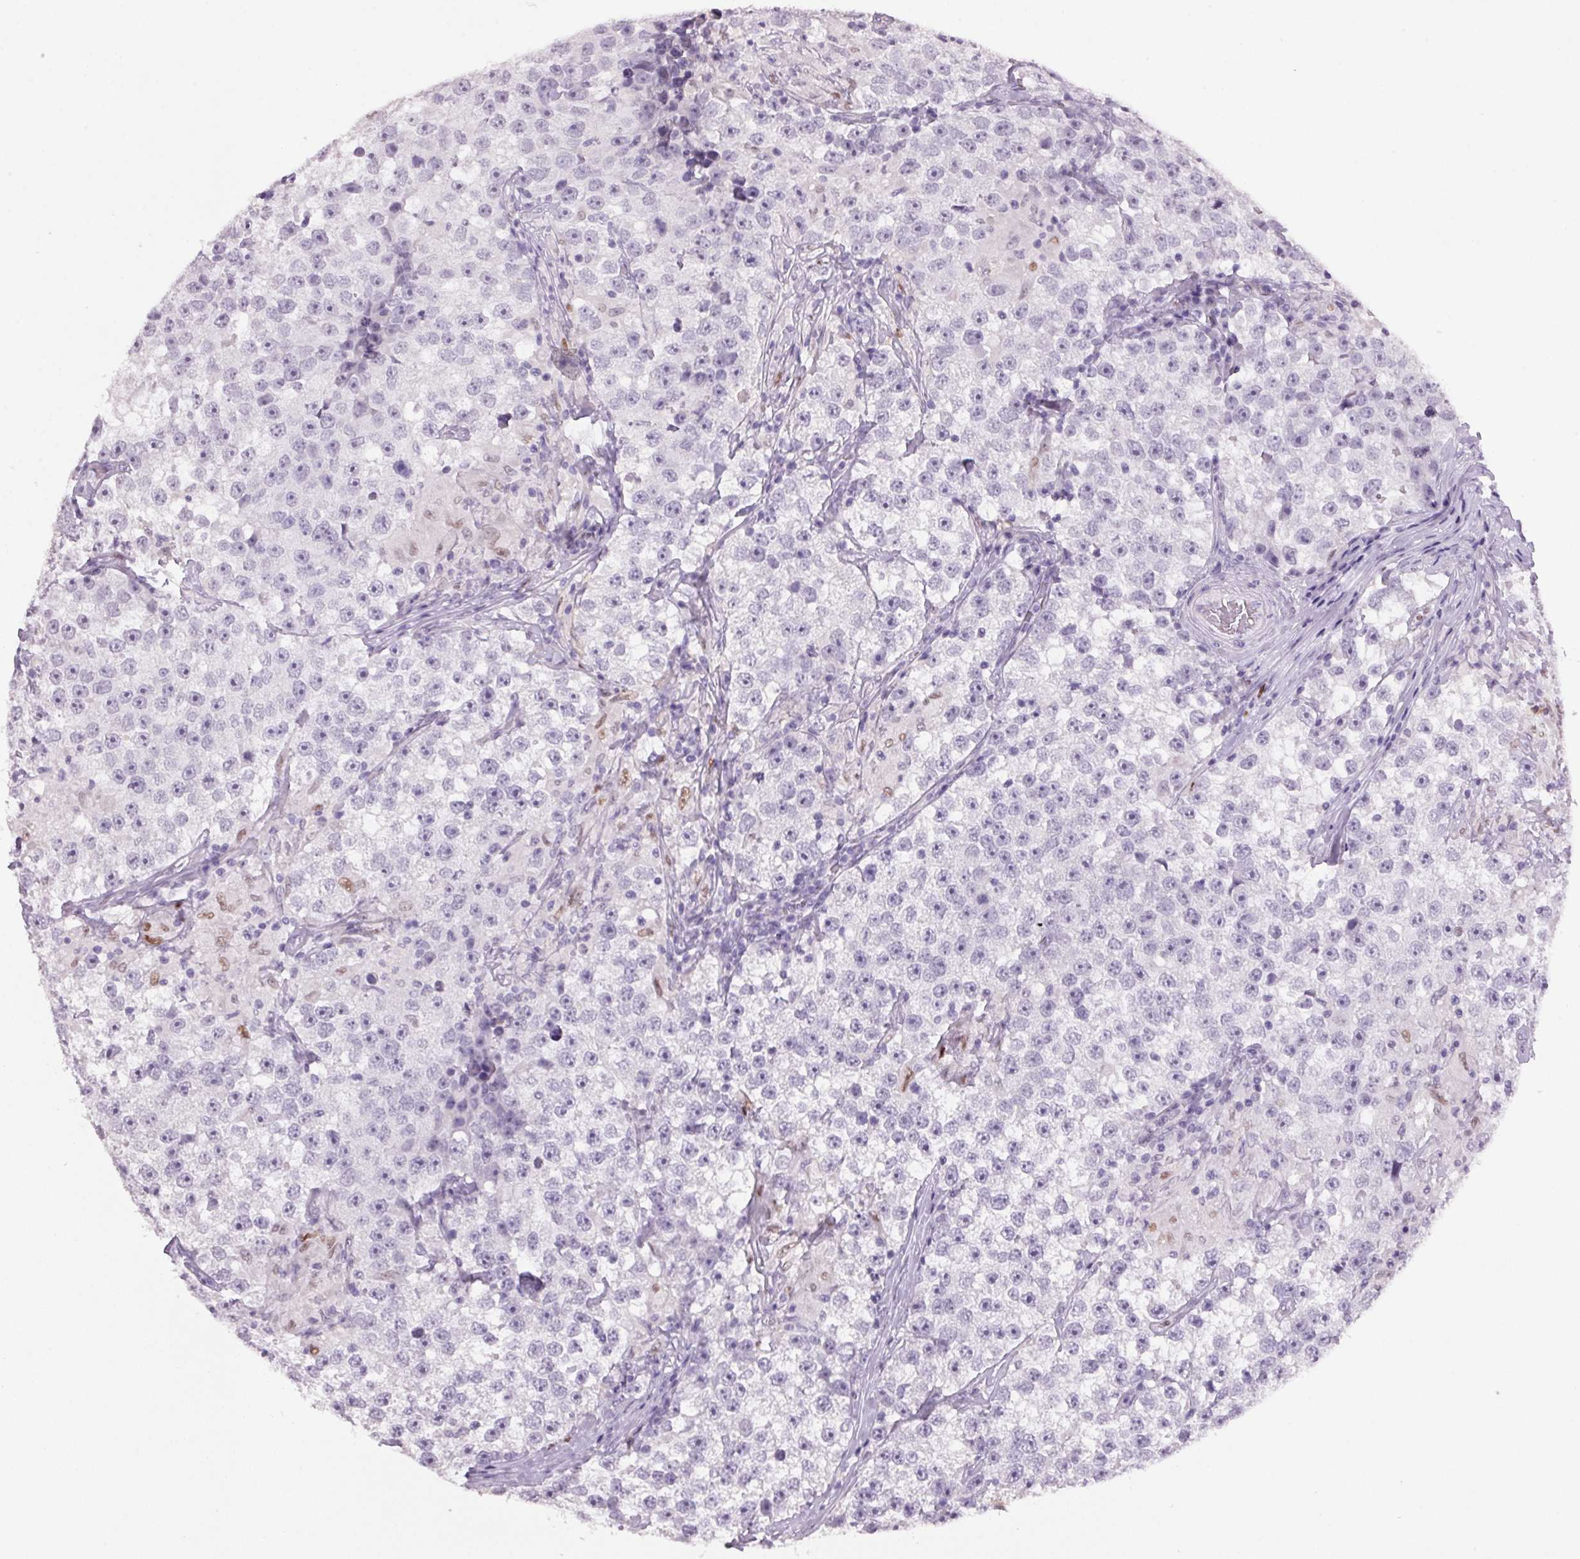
{"staining": {"intensity": "negative", "quantity": "none", "location": "none"}, "tissue": "testis cancer", "cell_type": "Tumor cells", "image_type": "cancer", "snomed": [{"axis": "morphology", "description": "Seminoma, NOS"}, {"axis": "topography", "description": "Testis"}], "caption": "IHC of seminoma (testis) exhibits no positivity in tumor cells.", "gene": "TRDN", "patient": {"sex": "male", "age": 46}}